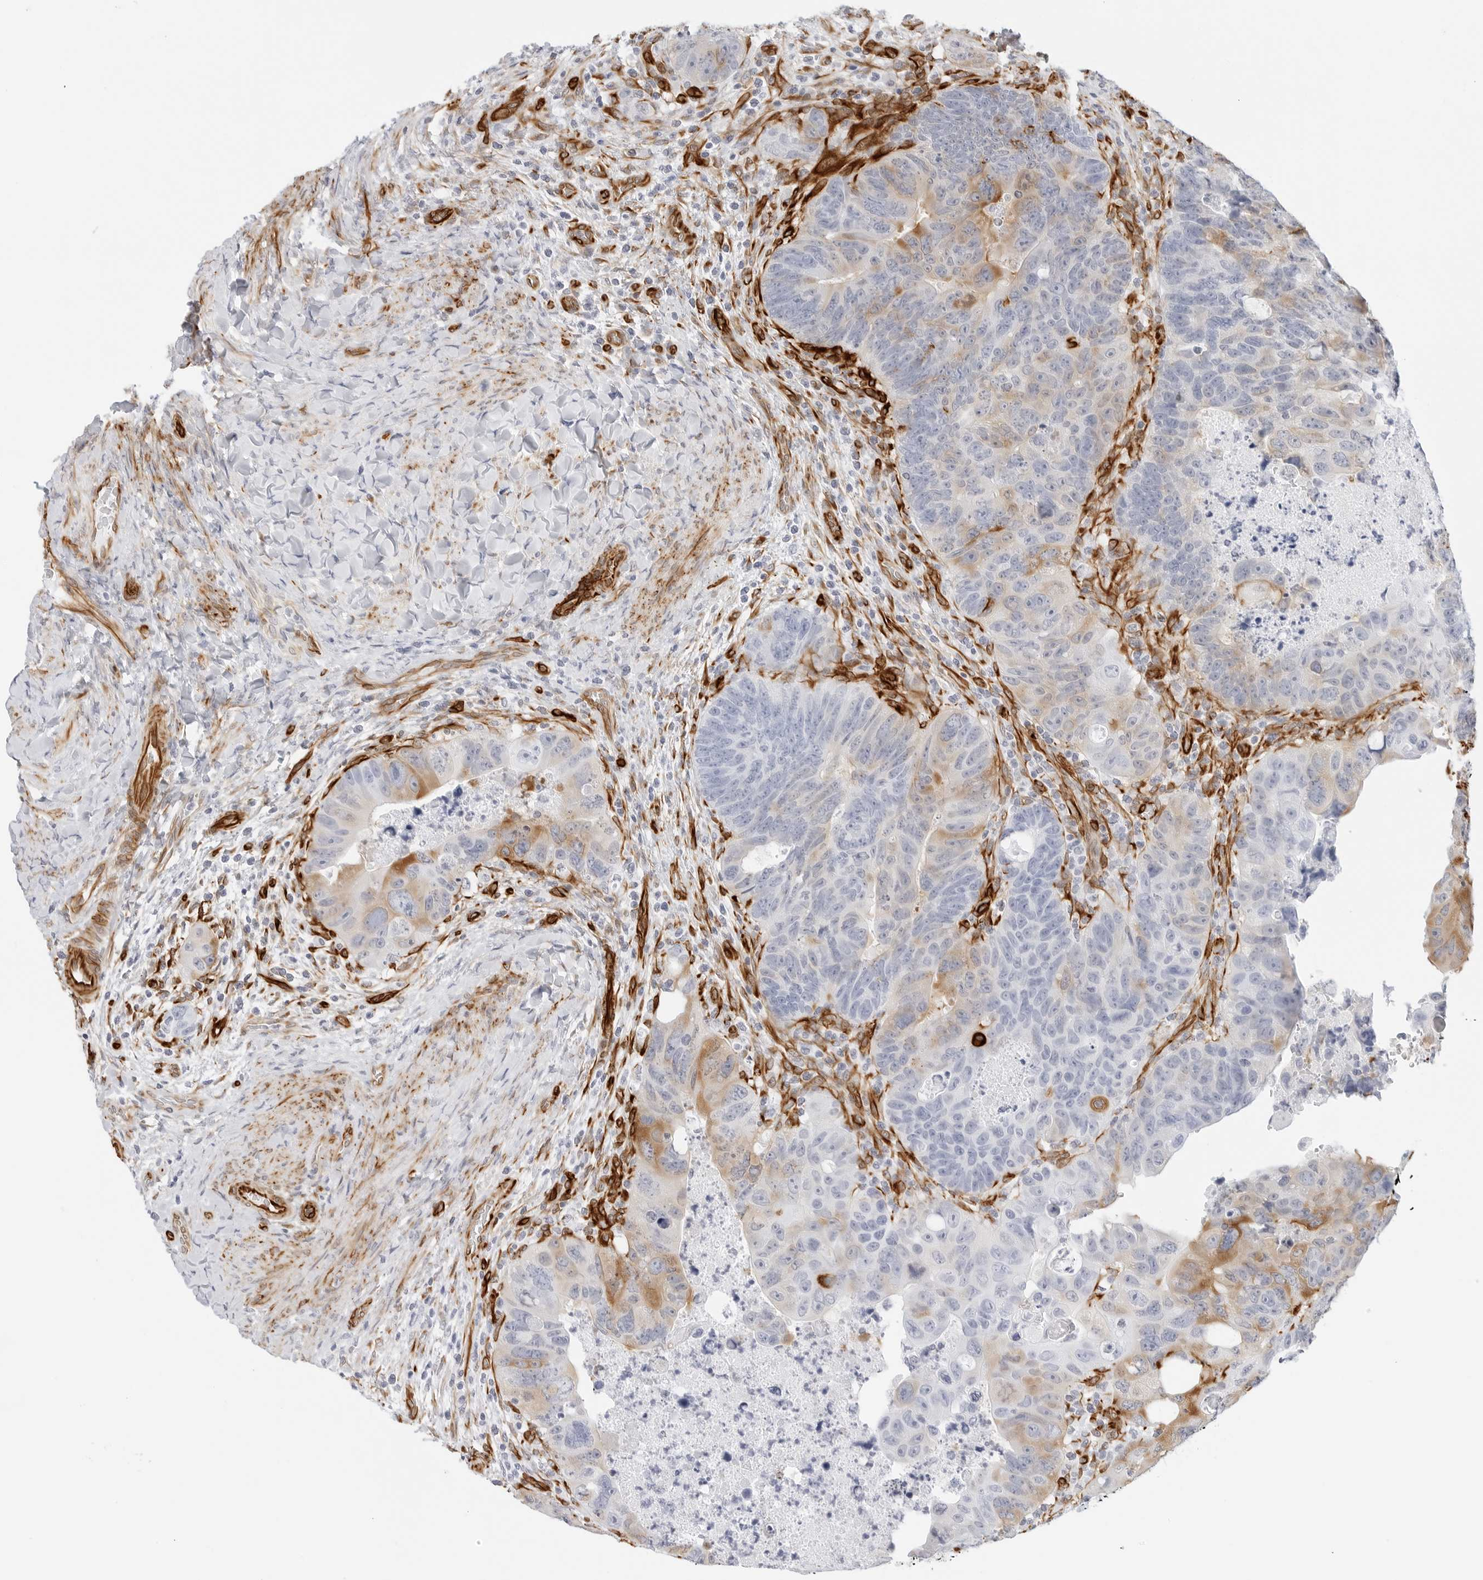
{"staining": {"intensity": "moderate", "quantity": "25%-75%", "location": "cytoplasmic/membranous"}, "tissue": "colorectal cancer", "cell_type": "Tumor cells", "image_type": "cancer", "snomed": [{"axis": "morphology", "description": "Adenocarcinoma, NOS"}, {"axis": "topography", "description": "Rectum"}], "caption": "Approximately 25%-75% of tumor cells in colorectal cancer reveal moderate cytoplasmic/membranous protein staining as visualized by brown immunohistochemical staining.", "gene": "NES", "patient": {"sex": "male", "age": 59}}